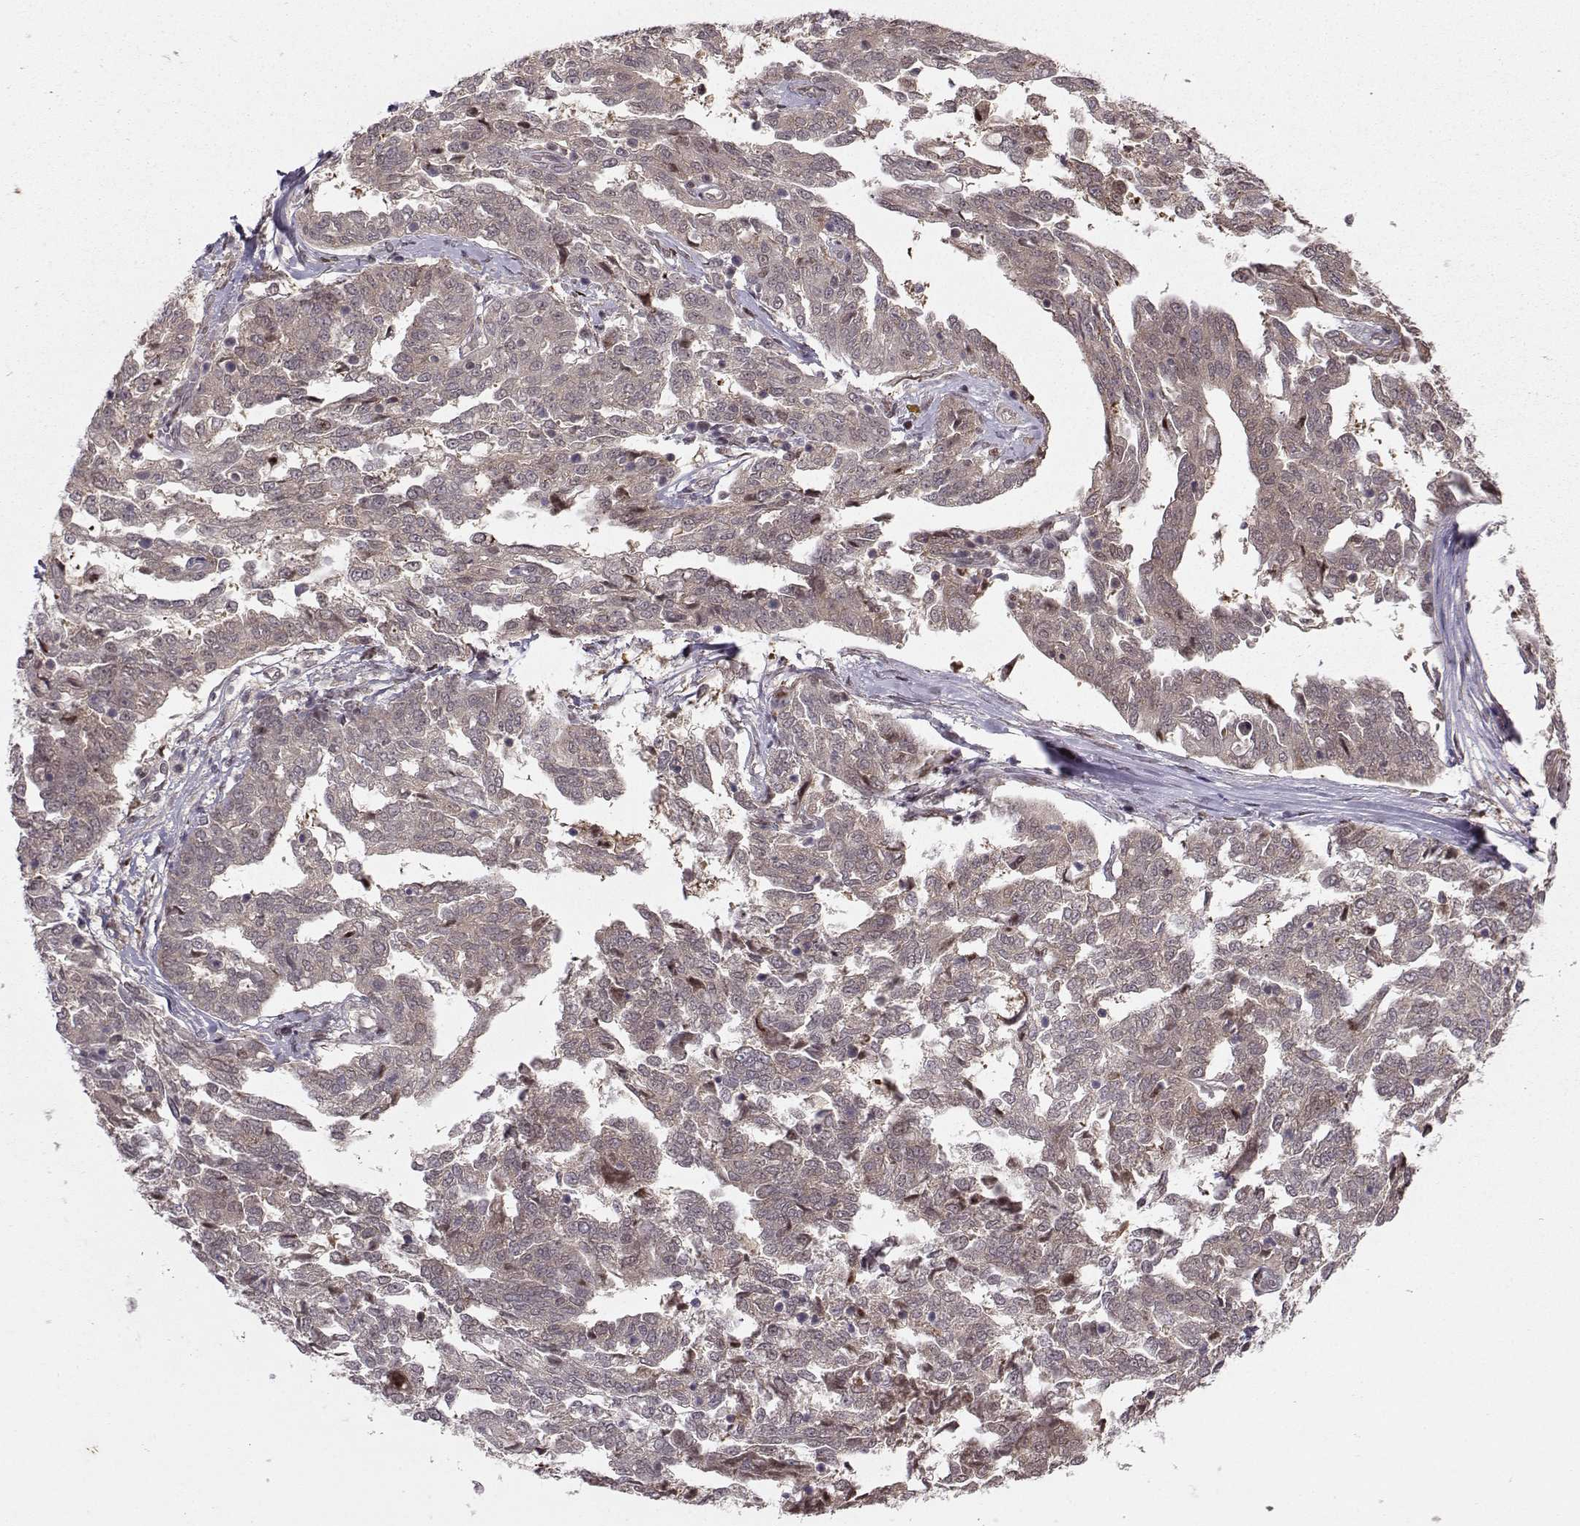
{"staining": {"intensity": "negative", "quantity": "none", "location": "none"}, "tissue": "ovarian cancer", "cell_type": "Tumor cells", "image_type": "cancer", "snomed": [{"axis": "morphology", "description": "Cystadenocarcinoma, serous, NOS"}, {"axis": "topography", "description": "Ovary"}], "caption": "Tumor cells show no significant protein positivity in ovarian cancer. (Stains: DAB (3,3'-diaminobenzidine) immunohistochemistry with hematoxylin counter stain, Microscopy: brightfield microscopy at high magnification).", "gene": "PKP2", "patient": {"sex": "female", "age": 67}}